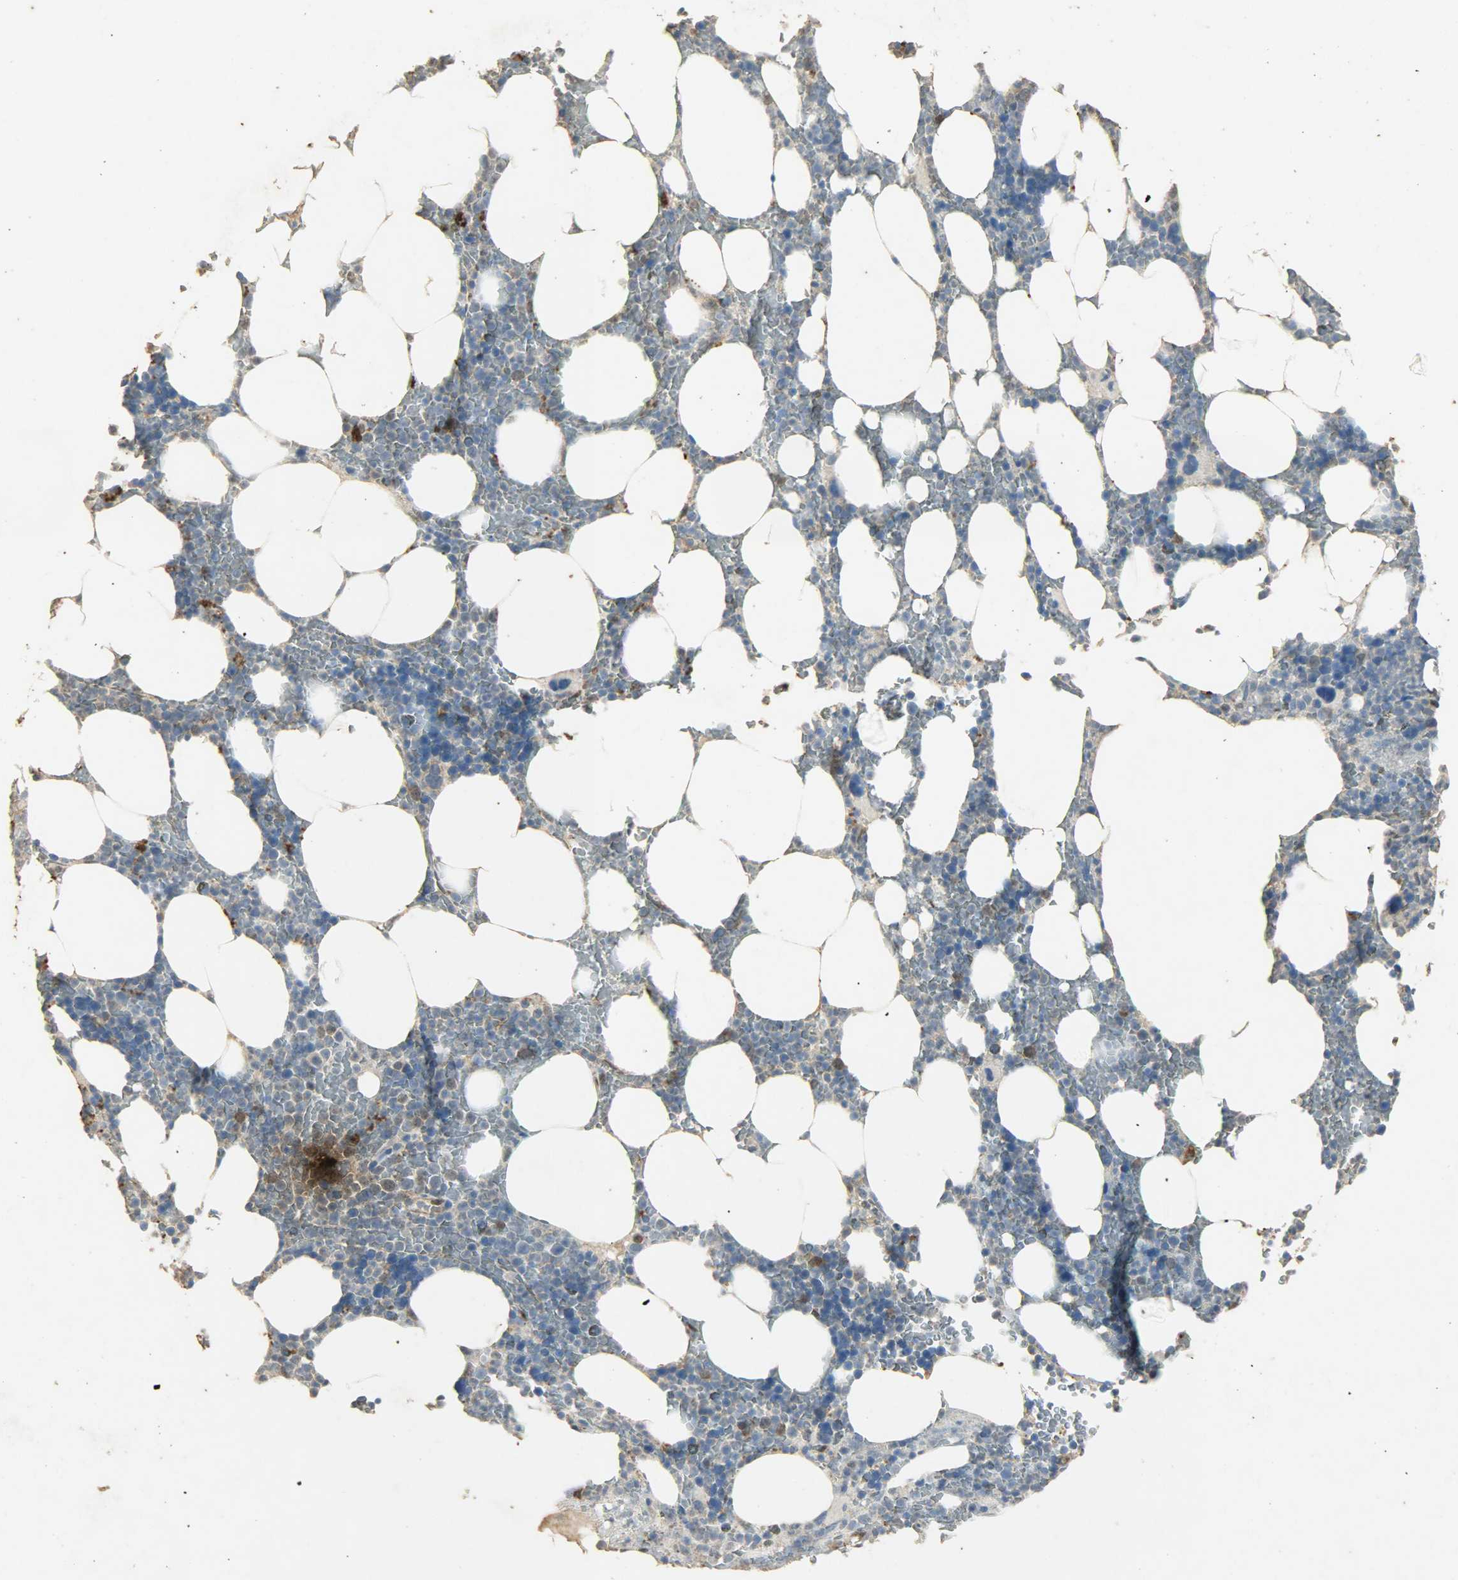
{"staining": {"intensity": "moderate", "quantity": "<25%", "location": "cytoplasmic/membranous"}, "tissue": "bone marrow", "cell_type": "Hematopoietic cells", "image_type": "normal", "snomed": [{"axis": "morphology", "description": "Normal tissue, NOS"}, {"axis": "topography", "description": "Bone marrow"}], "caption": "The image exhibits immunohistochemical staining of normal bone marrow. There is moderate cytoplasmic/membranous positivity is seen in about <25% of hematopoietic cells.", "gene": "ASB9", "patient": {"sex": "female", "age": 66}}